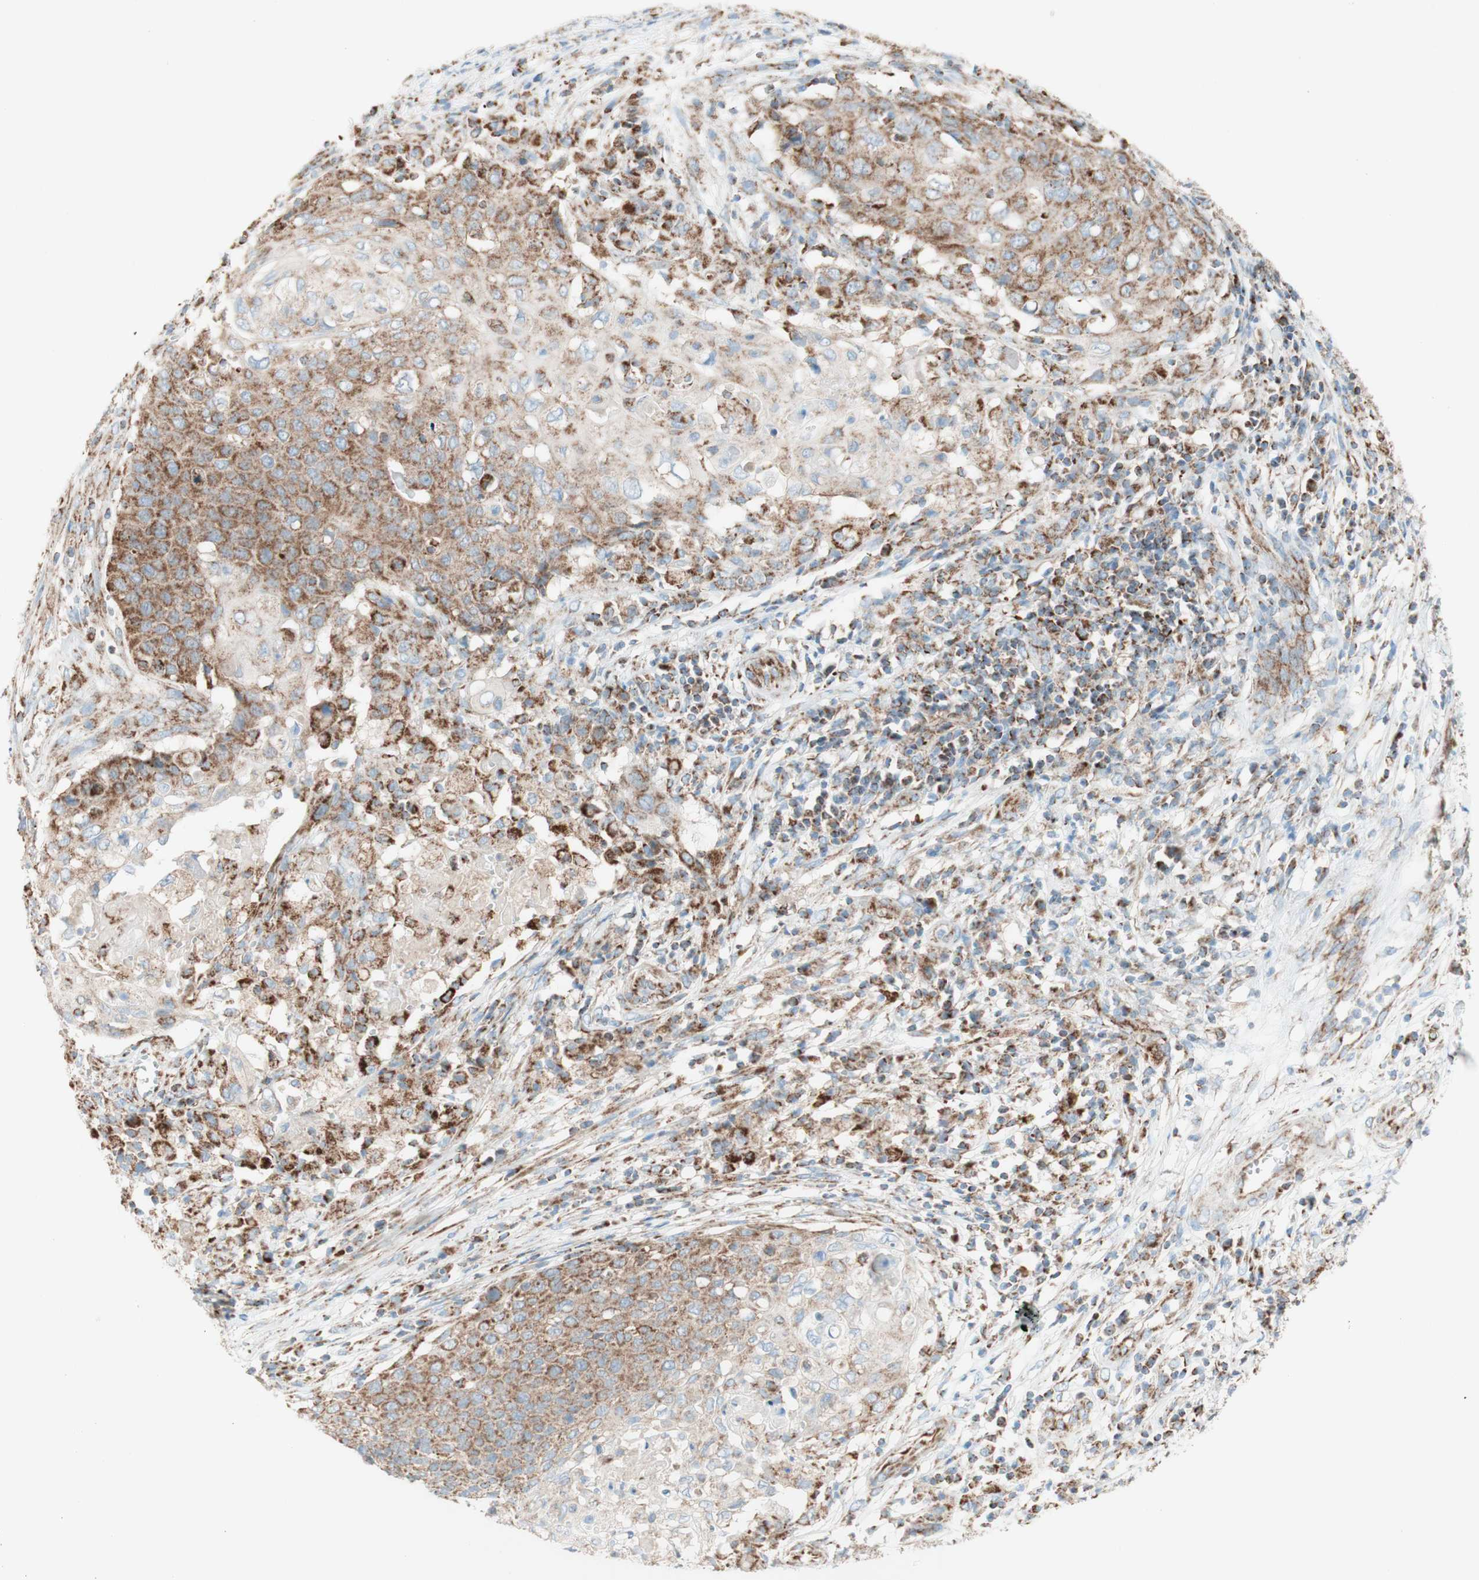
{"staining": {"intensity": "moderate", "quantity": ">75%", "location": "cytoplasmic/membranous"}, "tissue": "cervical cancer", "cell_type": "Tumor cells", "image_type": "cancer", "snomed": [{"axis": "morphology", "description": "Squamous cell carcinoma, NOS"}, {"axis": "topography", "description": "Cervix"}], "caption": "Immunohistochemical staining of cervical cancer (squamous cell carcinoma) displays moderate cytoplasmic/membranous protein staining in about >75% of tumor cells.", "gene": "TOMM20", "patient": {"sex": "female", "age": 39}}